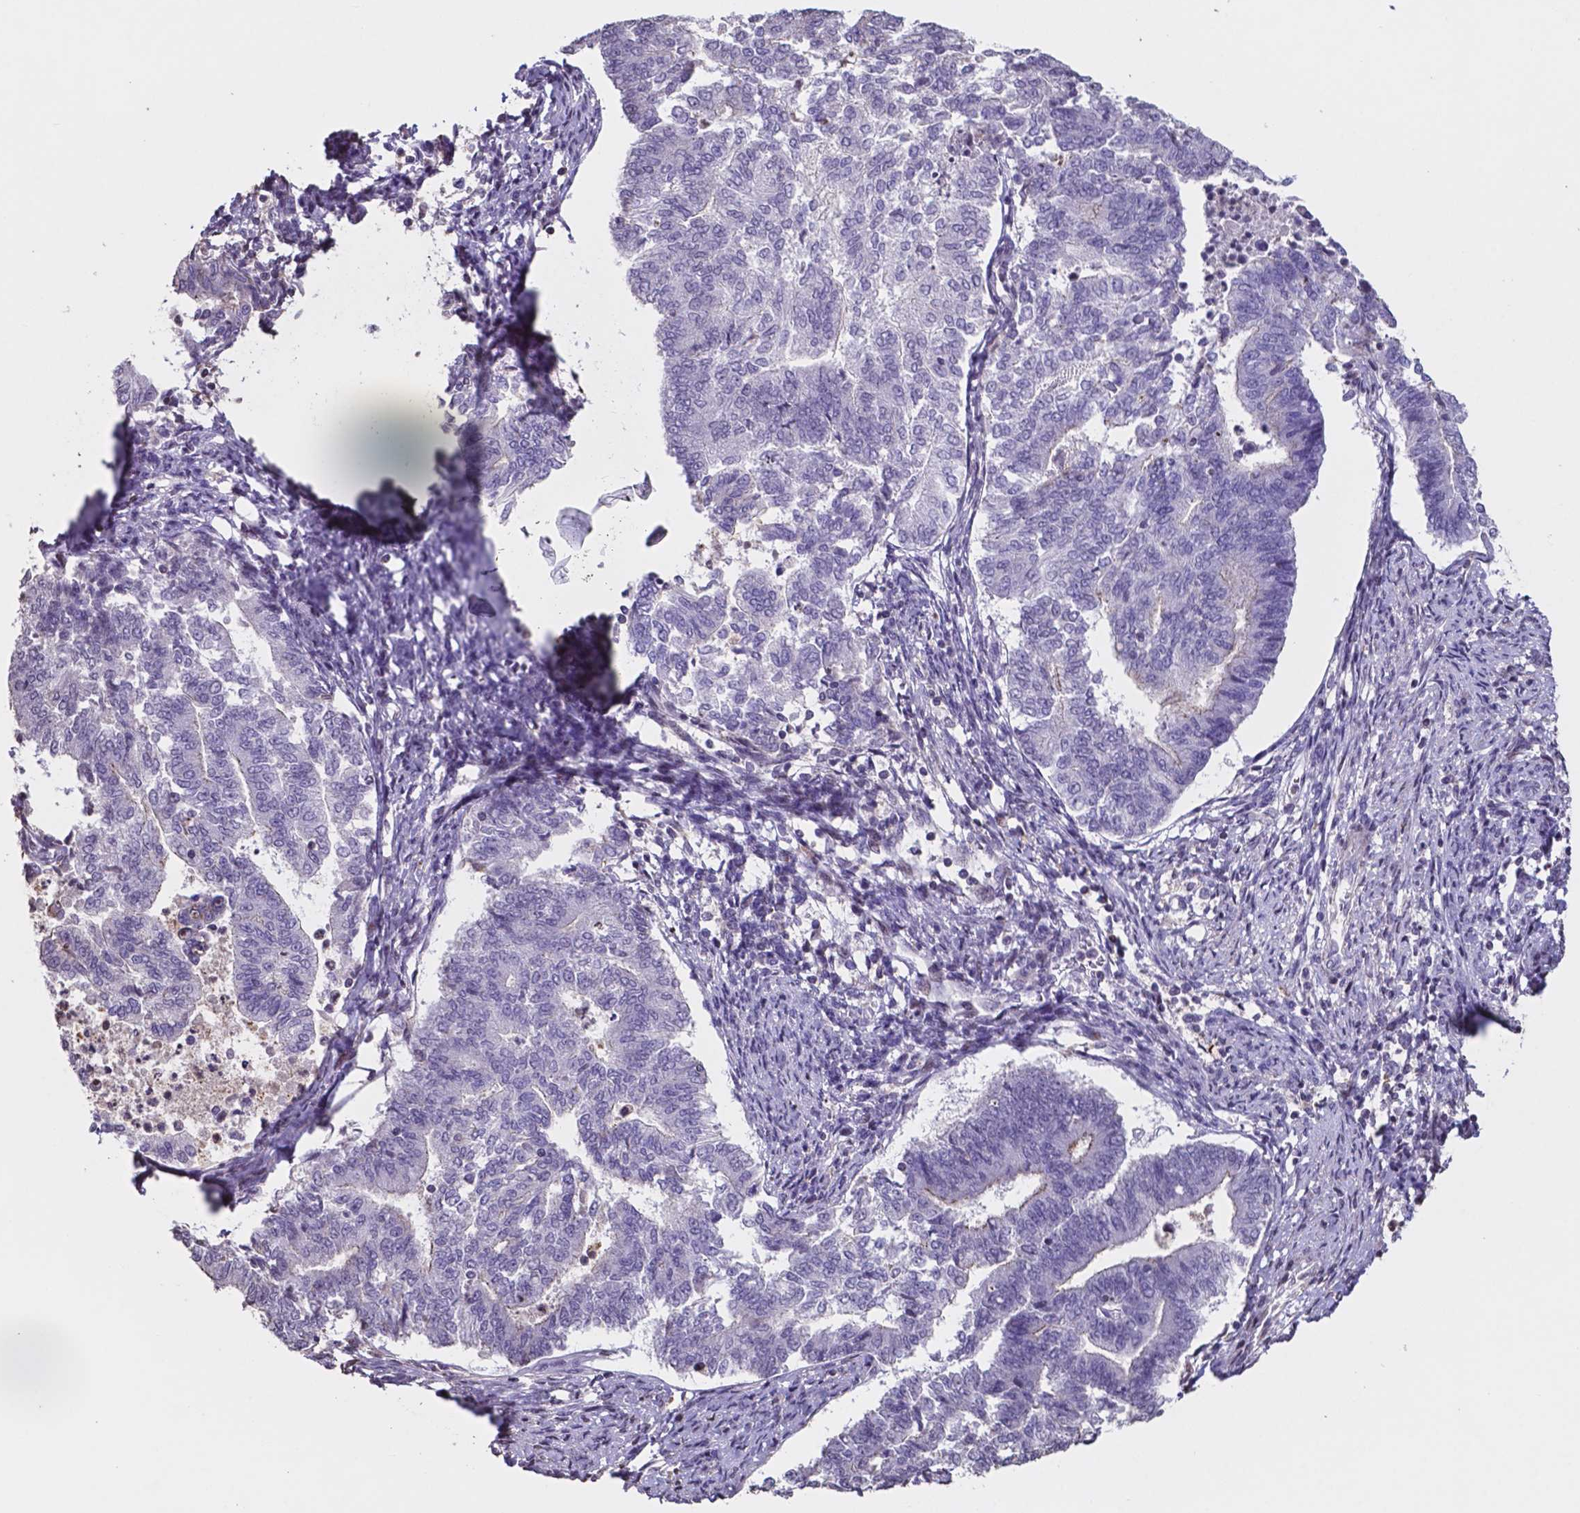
{"staining": {"intensity": "weak", "quantity": "<25%", "location": "cytoplasmic/membranous"}, "tissue": "endometrial cancer", "cell_type": "Tumor cells", "image_type": "cancer", "snomed": [{"axis": "morphology", "description": "Adenocarcinoma, NOS"}, {"axis": "topography", "description": "Endometrium"}], "caption": "An image of human endometrial adenocarcinoma is negative for staining in tumor cells. (Stains: DAB (3,3'-diaminobenzidine) IHC with hematoxylin counter stain, Microscopy: brightfield microscopy at high magnification).", "gene": "MLC1", "patient": {"sex": "female", "age": 65}}